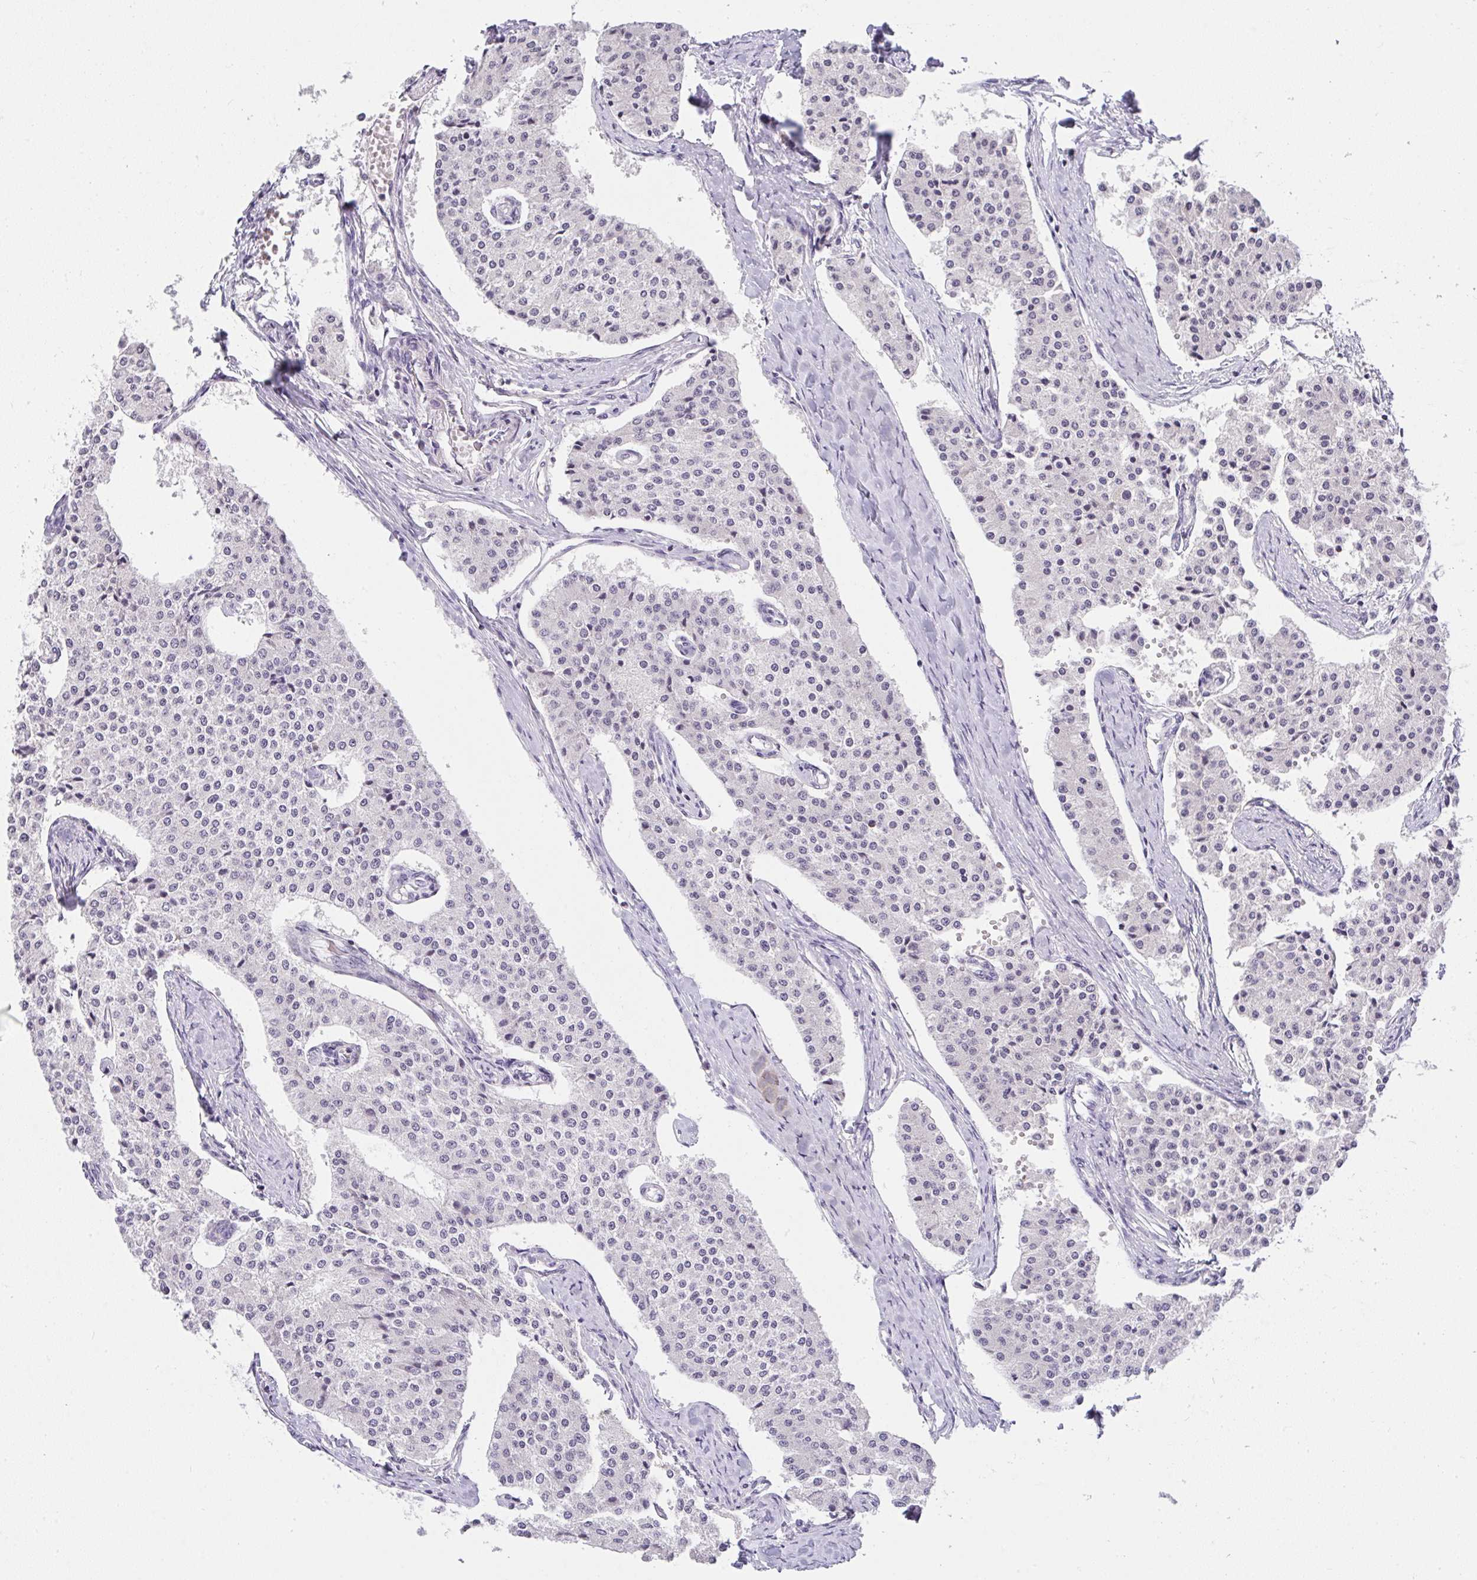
{"staining": {"intensity": "negative", "quantity": "none", "location": "none"}, "tissue": "carcinoid", "cell_type": "Tumor cells", "image_type": "cancer", "snomed": [{"axis": "morphology", "description": "Carcinoid, malignant, NOS"}, {"axis": "topography", "description": "Colon"}], "caption": "DAB immunohistochemical staining of human carcinoid demonstrates no significant positivity in tumor cells.", "gene": "CACNA1S", "patient": {"sex": "female", "age": 52}}